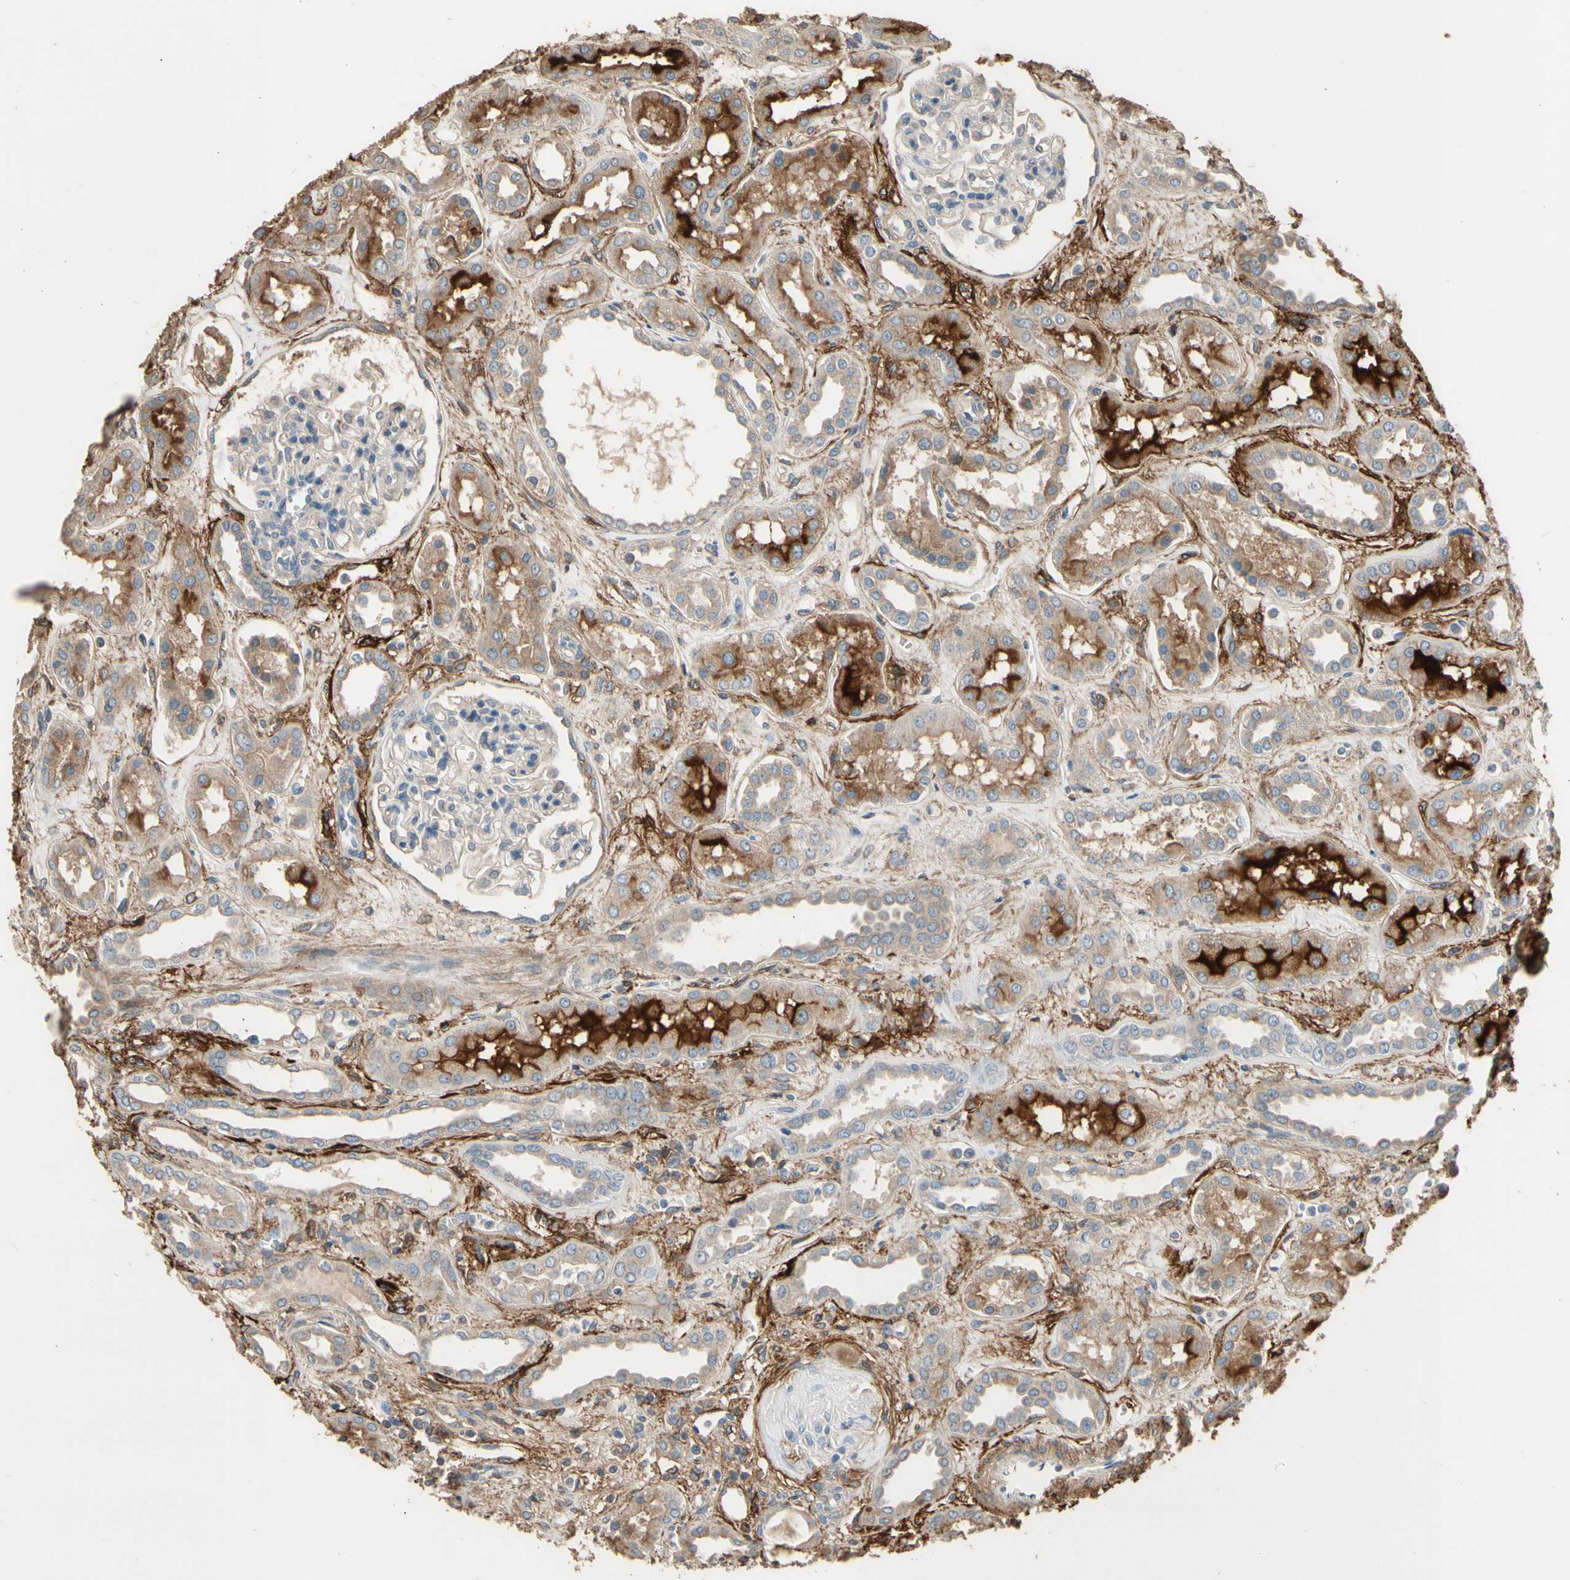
{"staining": {"intensity": "negative", "quantity": "none", "location": "none"}, "tissue": "kidney", "cell_type": "Cells in glomeruli", "image_type": "normal", "snomed": [{"axis": "morphology", "description": "Normal tissue, NOS"}, {"axis": "topography", "description": "Kidney"}], "caption": "An immunohistochemistry (IHC) image of unremarkable kidney is shown. There is no staining in cells in glomeruli of kidney.", "gene": "SUSD2", "patient": {"sex": "male", "age": 59}}